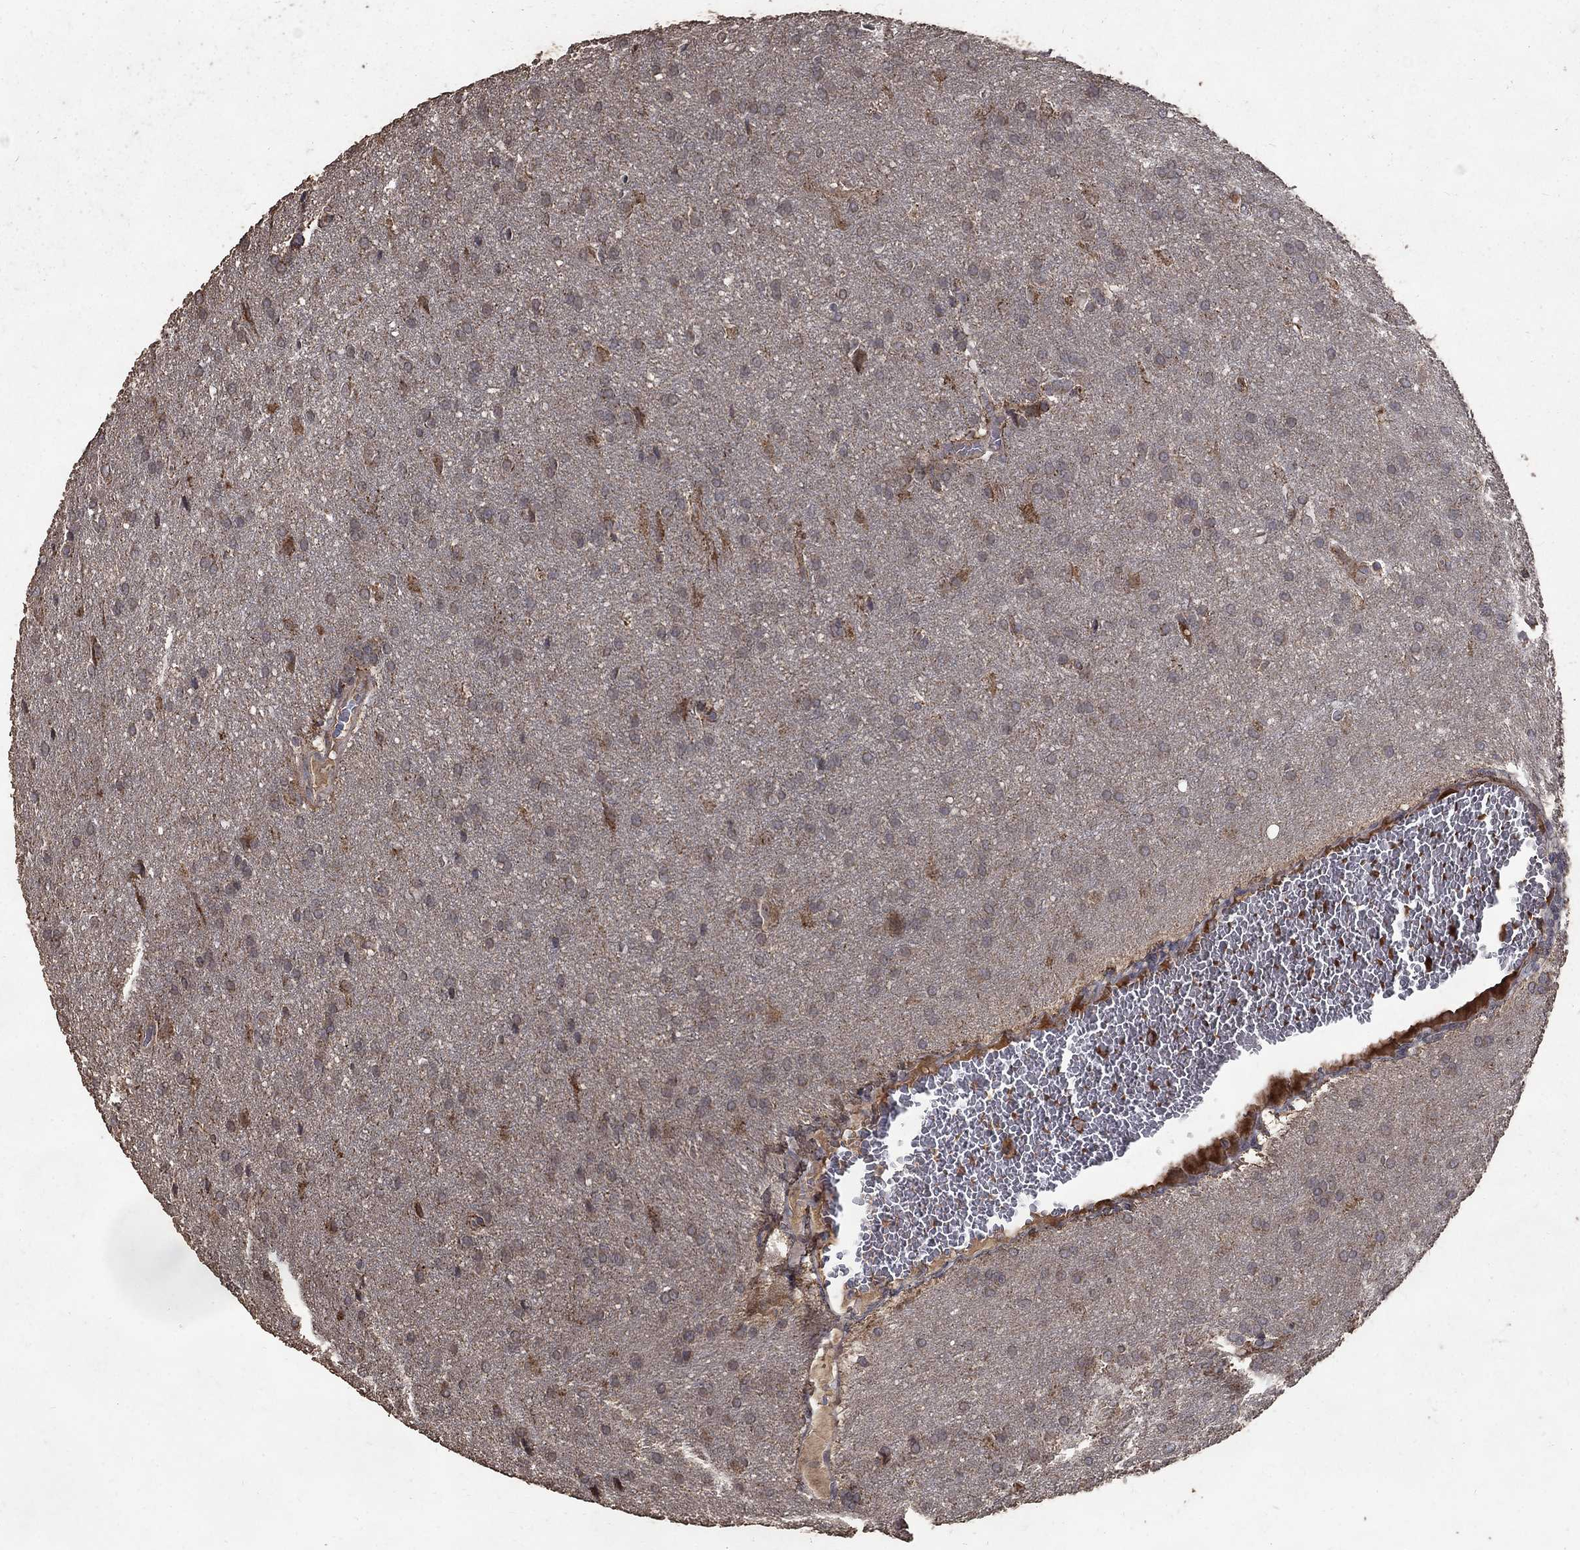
{"staining": {"intensity": "strong", "quantity": "<25%", "location": "cytoplasmic/membranous"}, "tissue": "glioma", "cell_type": "Tumor cells", "image_type": "cancer", "snomed": [{"axis": "morphology", "description": "Glioma, malignant, Low grade"}, {"axis": "topography", "description": "Brain"}], "caption": "This image shows immunohistochemistry (IHC) staining of glioma, with medium strong cytoplasmic/membranous expression in approximately <25% of tumor cells.", "gene": "C17orf75", "patient": {"sex": "female", "age": 32}}